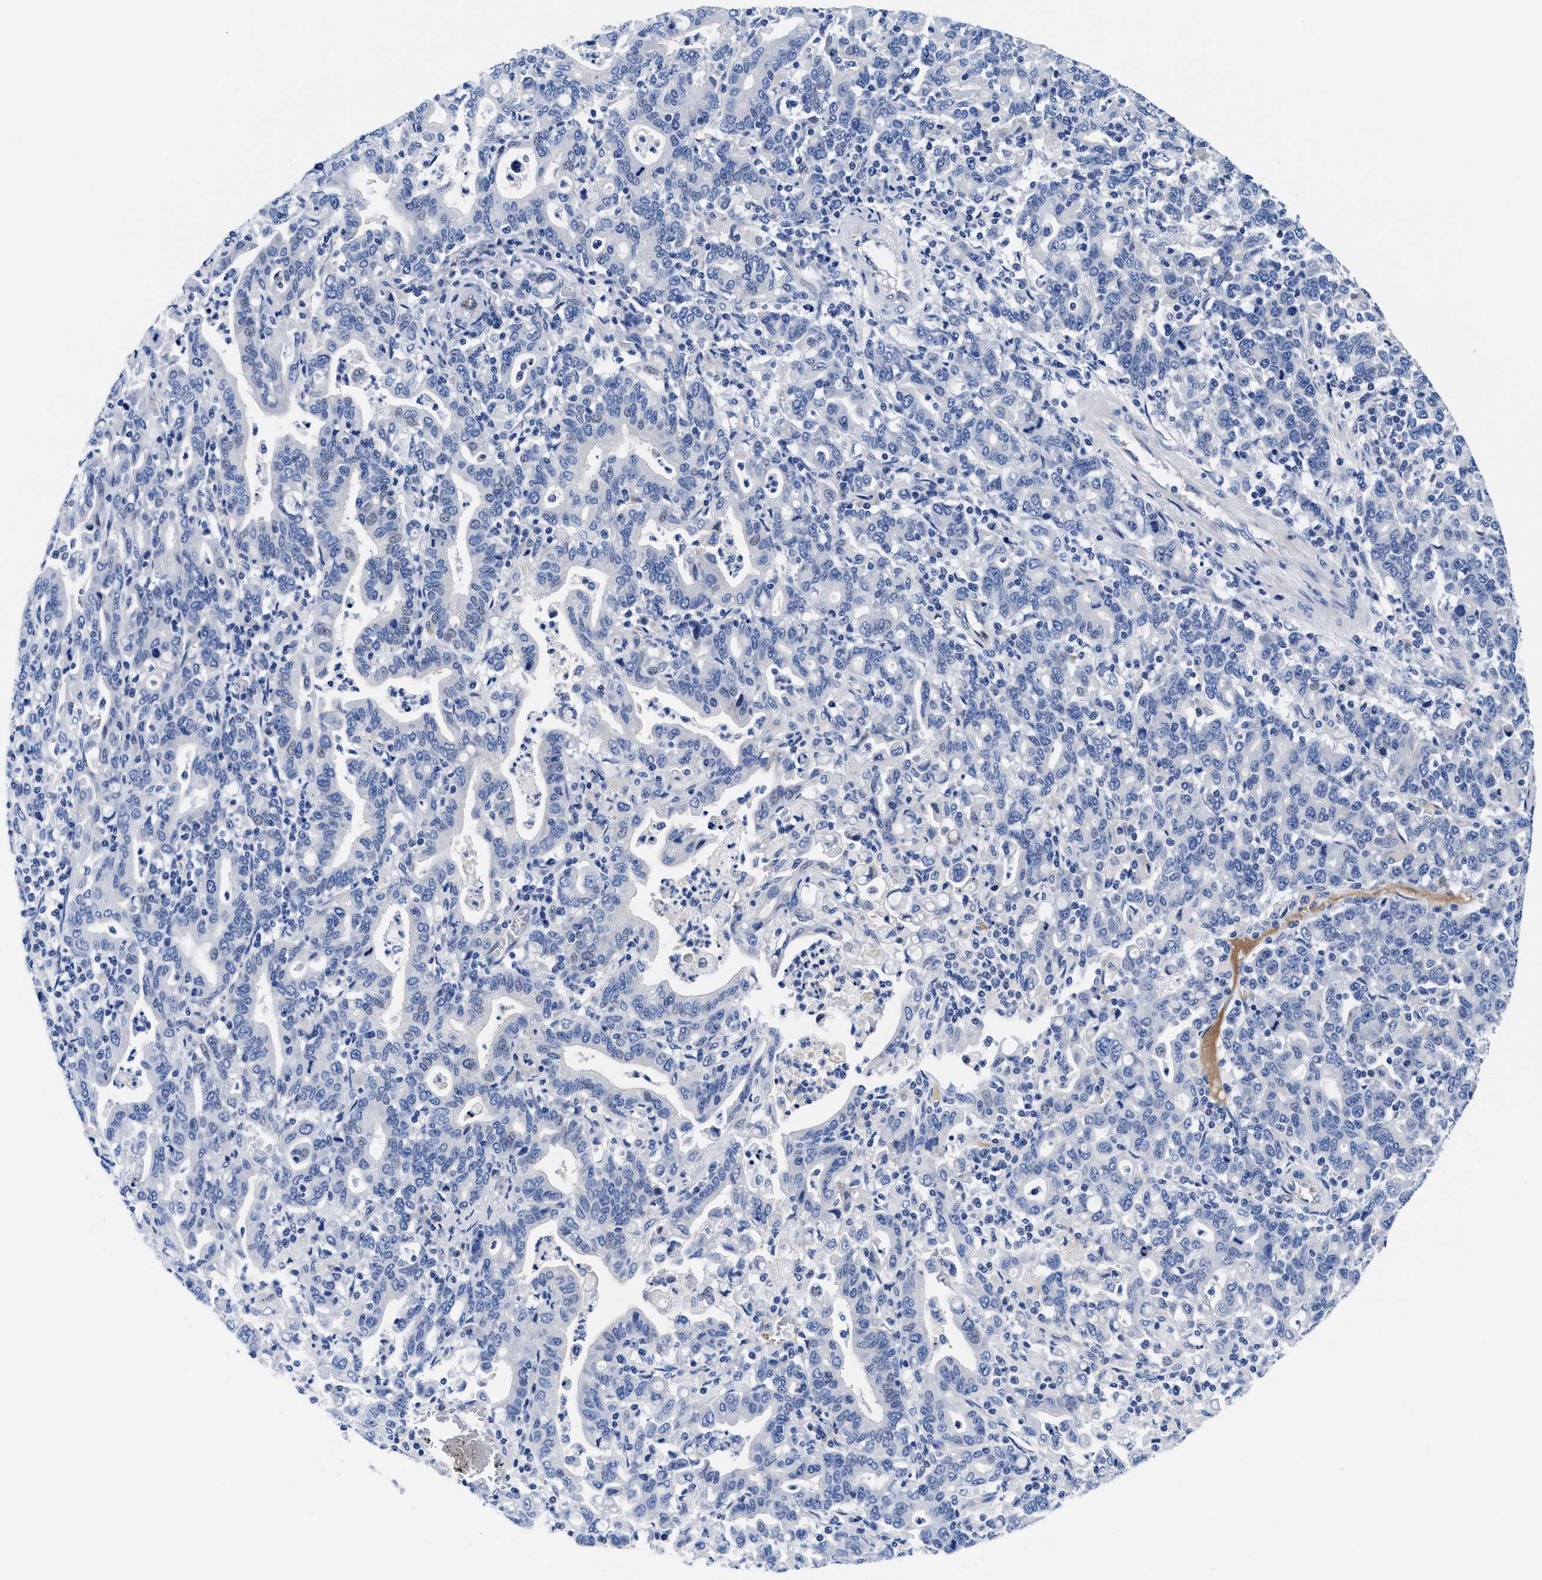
{"staining": {"intensity": "negative", "quantity": "none", "location": "none"}, "tissue": "stomach cancer", "cell_type": "Tumor cells", "image_type": "cancer", "snomed": [{"axis": "morphology", "description": "Adenocarcinoma, NOS"}, {"axis": "topography", "description": "Stomach, upper"}], "caption": "Histopathology image shows no protein expression in tumor cells of stomach cancer (adenocarcinoma) tissue. (DAB (3,3'-diaminobenzidine) immunohistochemistry with hematoxylin counter stain).", "gene": "DHRS13", "patient": {"sex": "male", "age": 69}}